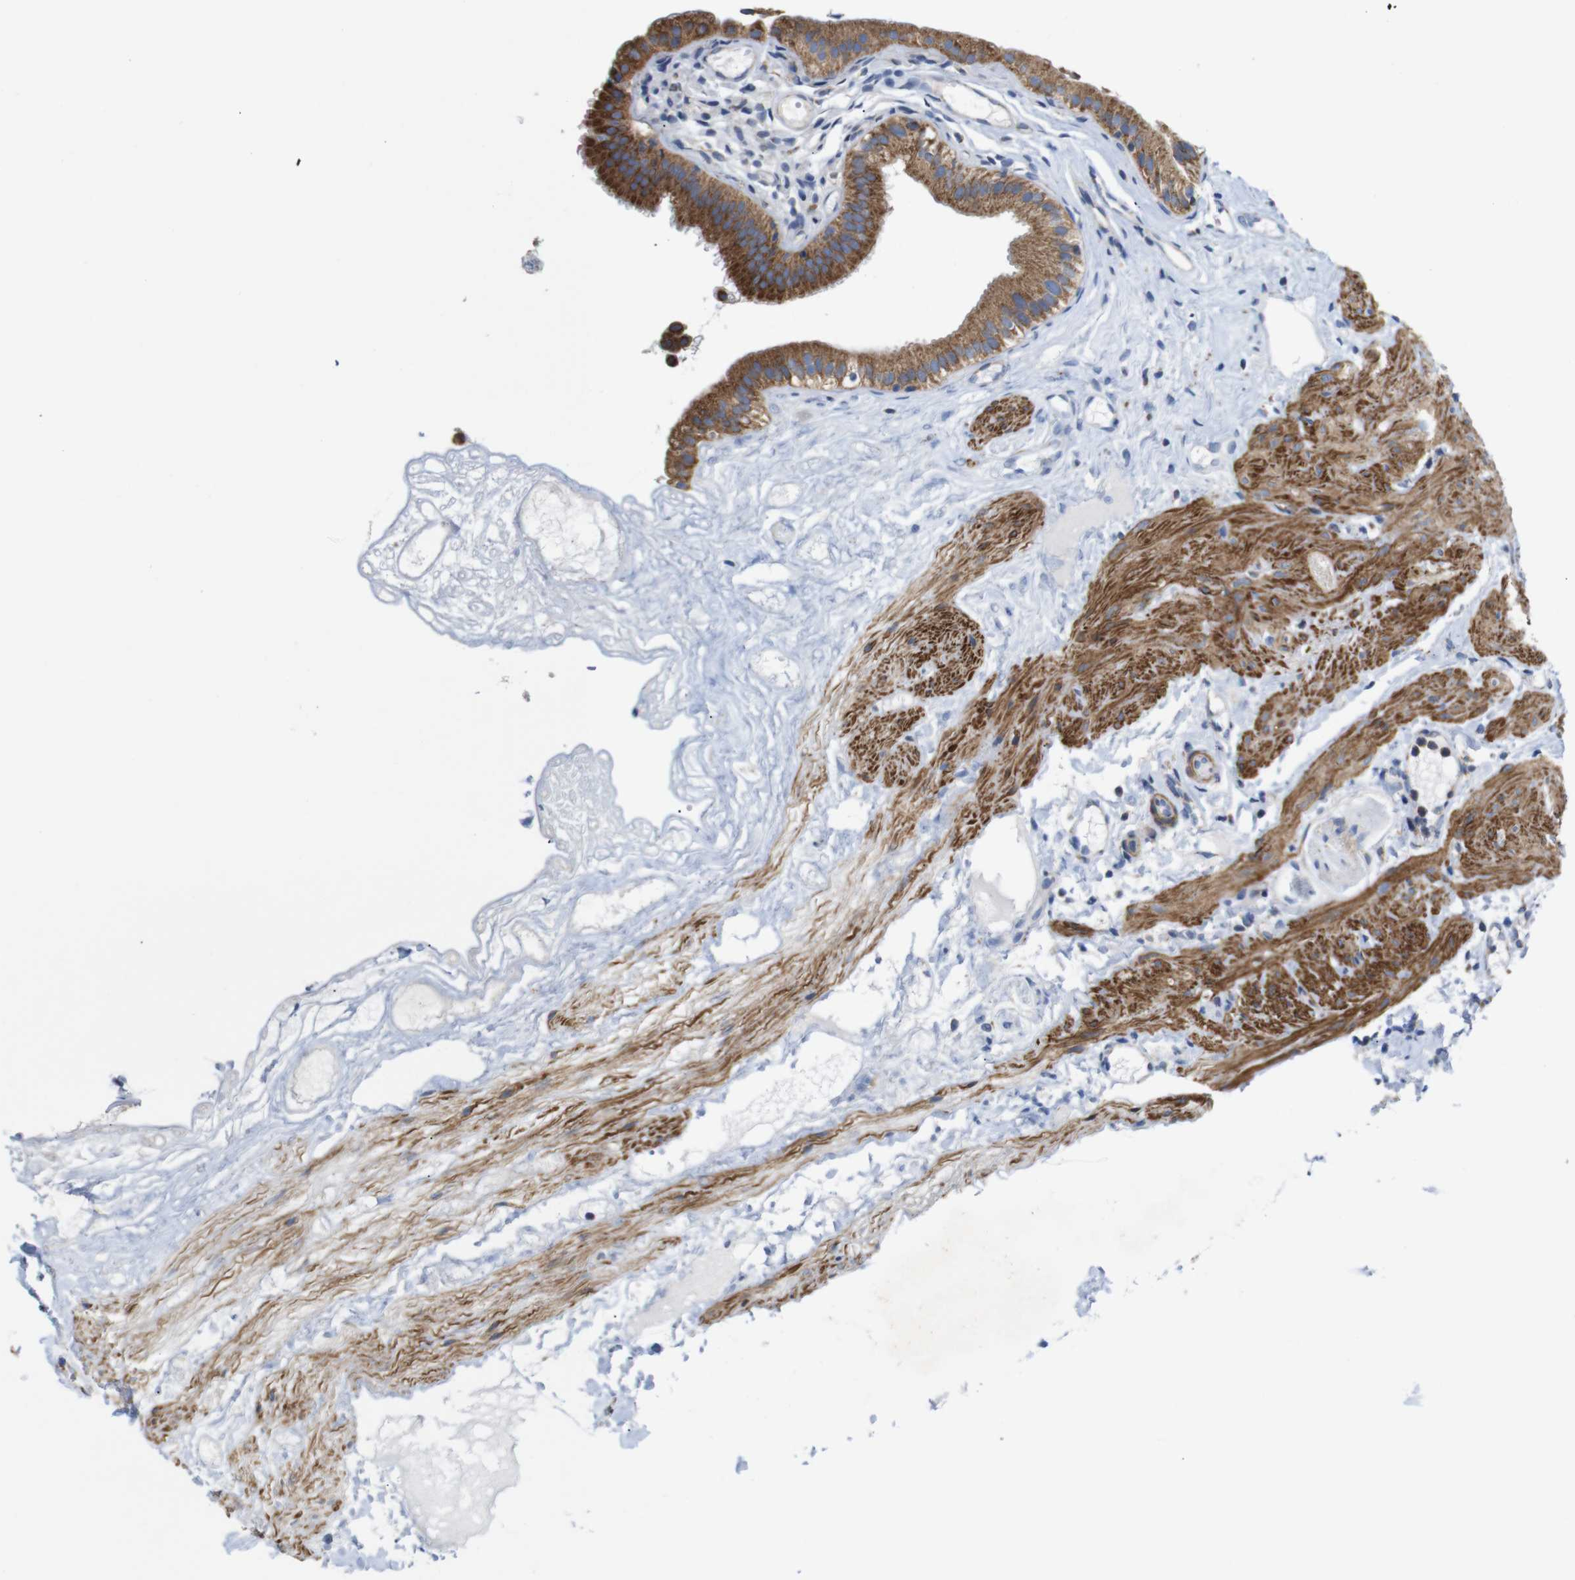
{"staining": {"intensity": "moderate", "quantity": ">75%", "location": "cytoplasmic/membranous"}, "tissue": "gallbladder", "cell_type": "Glandular cells", "image_type": "normal", "snomed": [{"axis": "morphology", "description": "Normal tissue, NOS"}, {"axis": "topography", "description": "Gallbladder"}], "caption": "Gallbladder was stained to show a protein in brown. There is medium levels of moderate cytoplasmic/membranous expression in approximately >75% of glandular cells. (DAB = brown stain, brightfield microscopy at high magnification).", "gene": "FAM171B", "patient": {"sex": "female", "age": 26}}